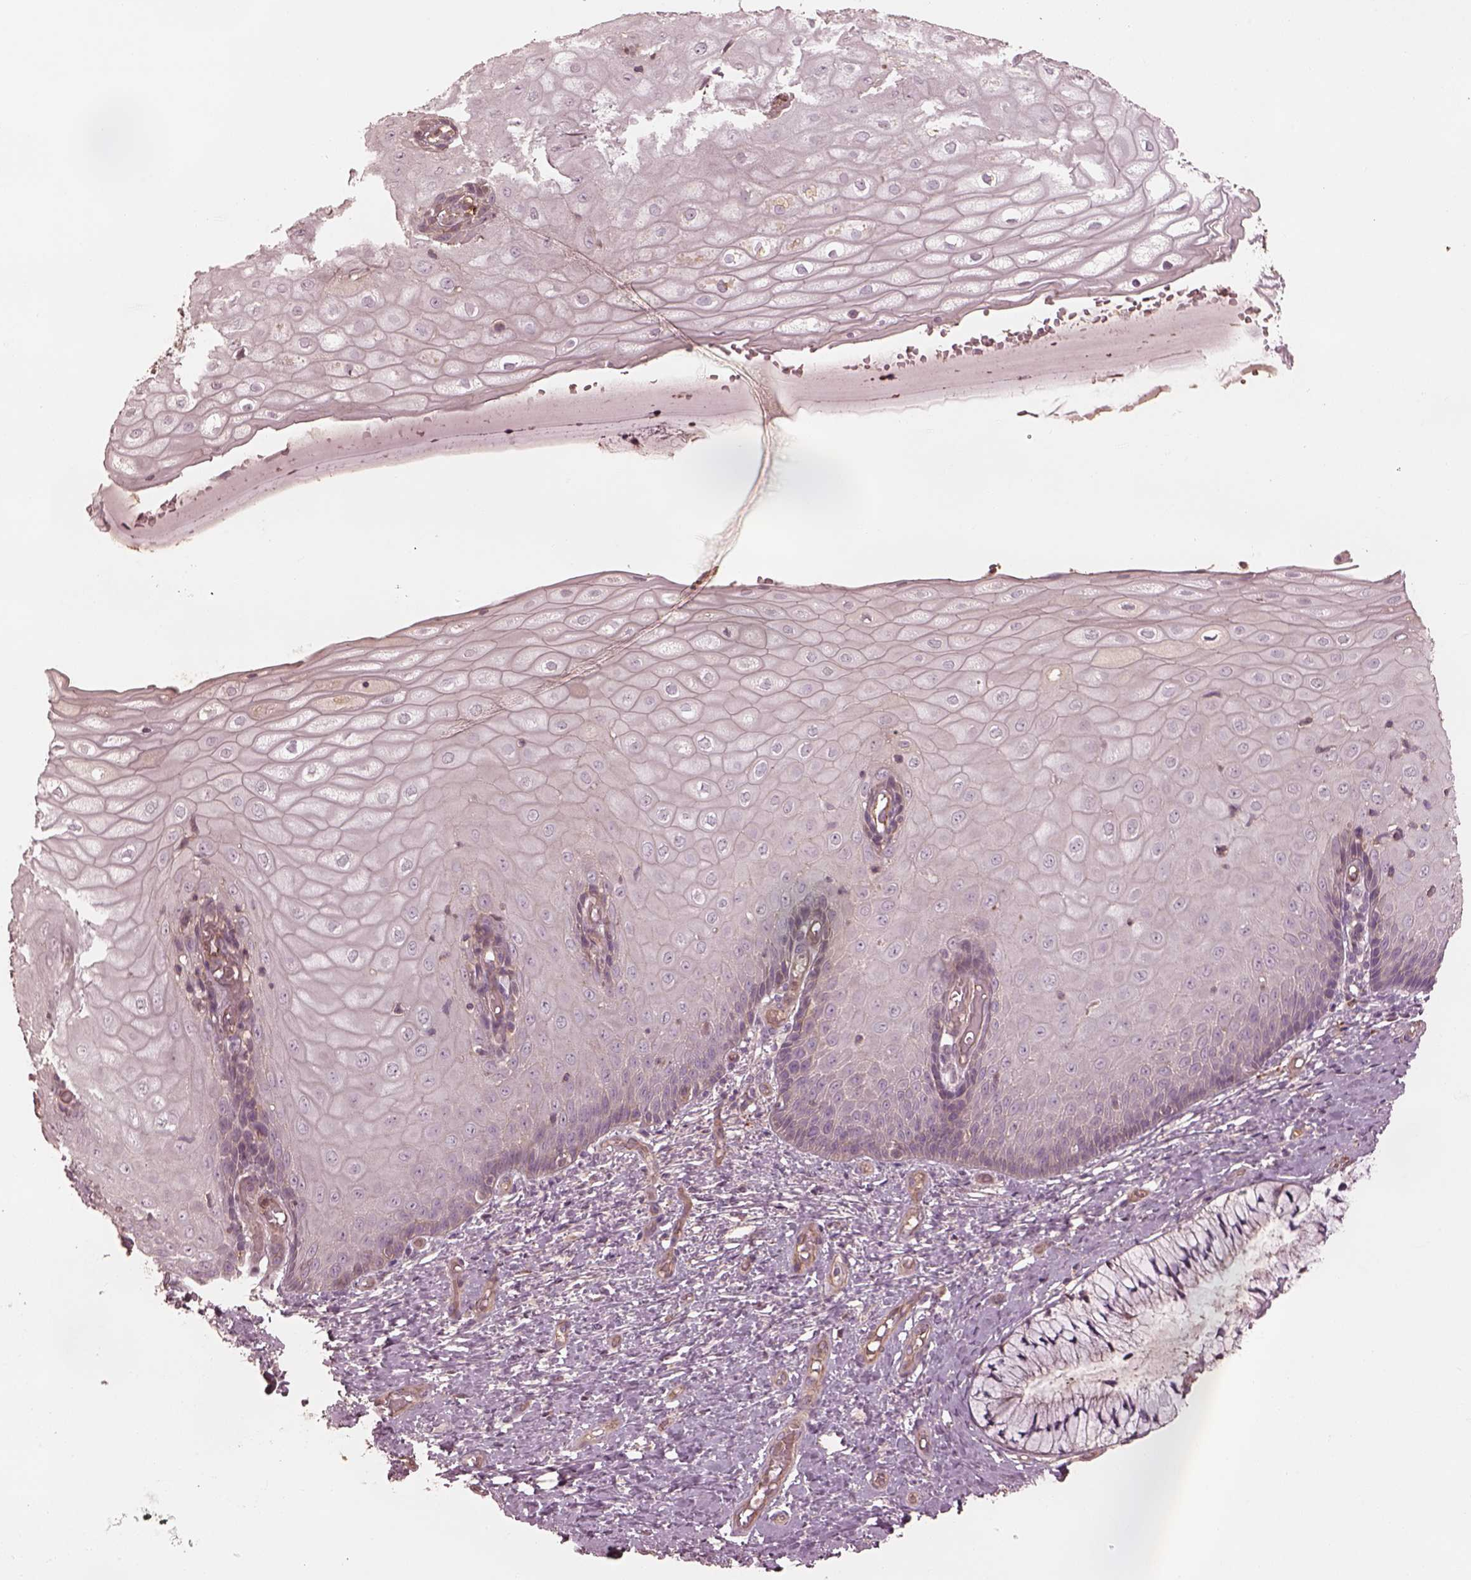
{"staining": {"intensity": "weak", "quantity": ">75%", "location": "cytoplasmic/membranous"}, "tissue": "cervix", "cell_type": "Glandular cells", "image_type": "normal", "snomed": [{"axis": "morphology", "description": "Normal tissue, NOS"}, {"axis": "topography", "description": "Cervix"}], "caption": "Protein staining reveals weak cytoplasmic/membranous expression in about >75% of glandular cells in unremarkable cervix.", "gene": "OTOGL", "patient": {"sex": "female", "age": 37}}